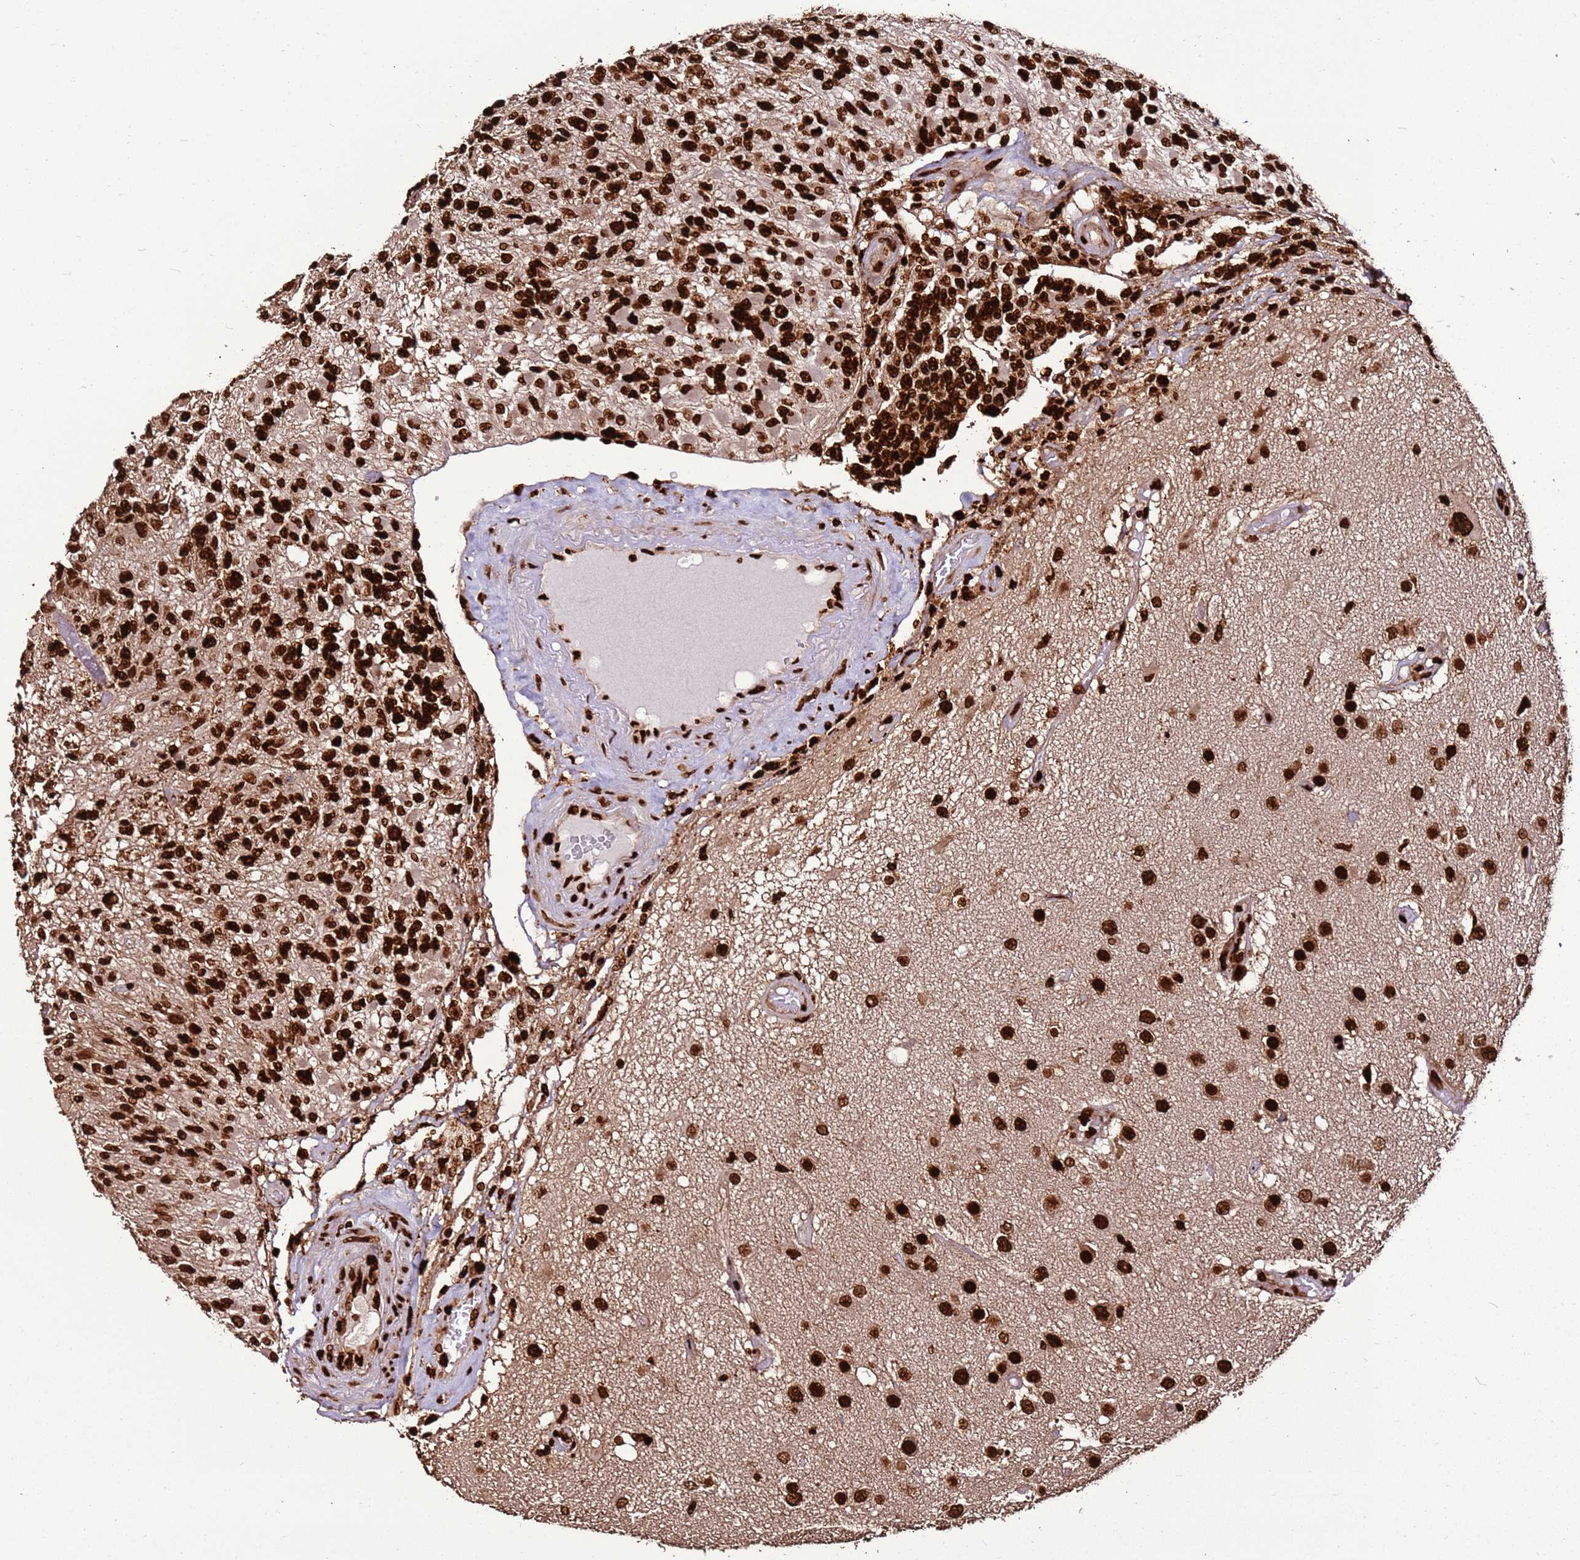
{"staining": {"intensity": "strong", "quantity": ">75%", "location": "nuclear"}, "tissue": "glioma", "cell_type": "Tumor cells", "image_type": "cancer", "snomed": [{"axis": "morphology", "description": "Glioma, malignant, High grade"}, {"axis": "morphology", "description": "Glioblastoma, NOS"}, {"axis": "topography", "description": "Brain"}], "caption": "Human glioma stained with a brown dye shows strong nuclear positive positivity in about >75% of tumor cells.", "gene": "HNRNPAB", "patient": {"sex": "male", "age": 60}}